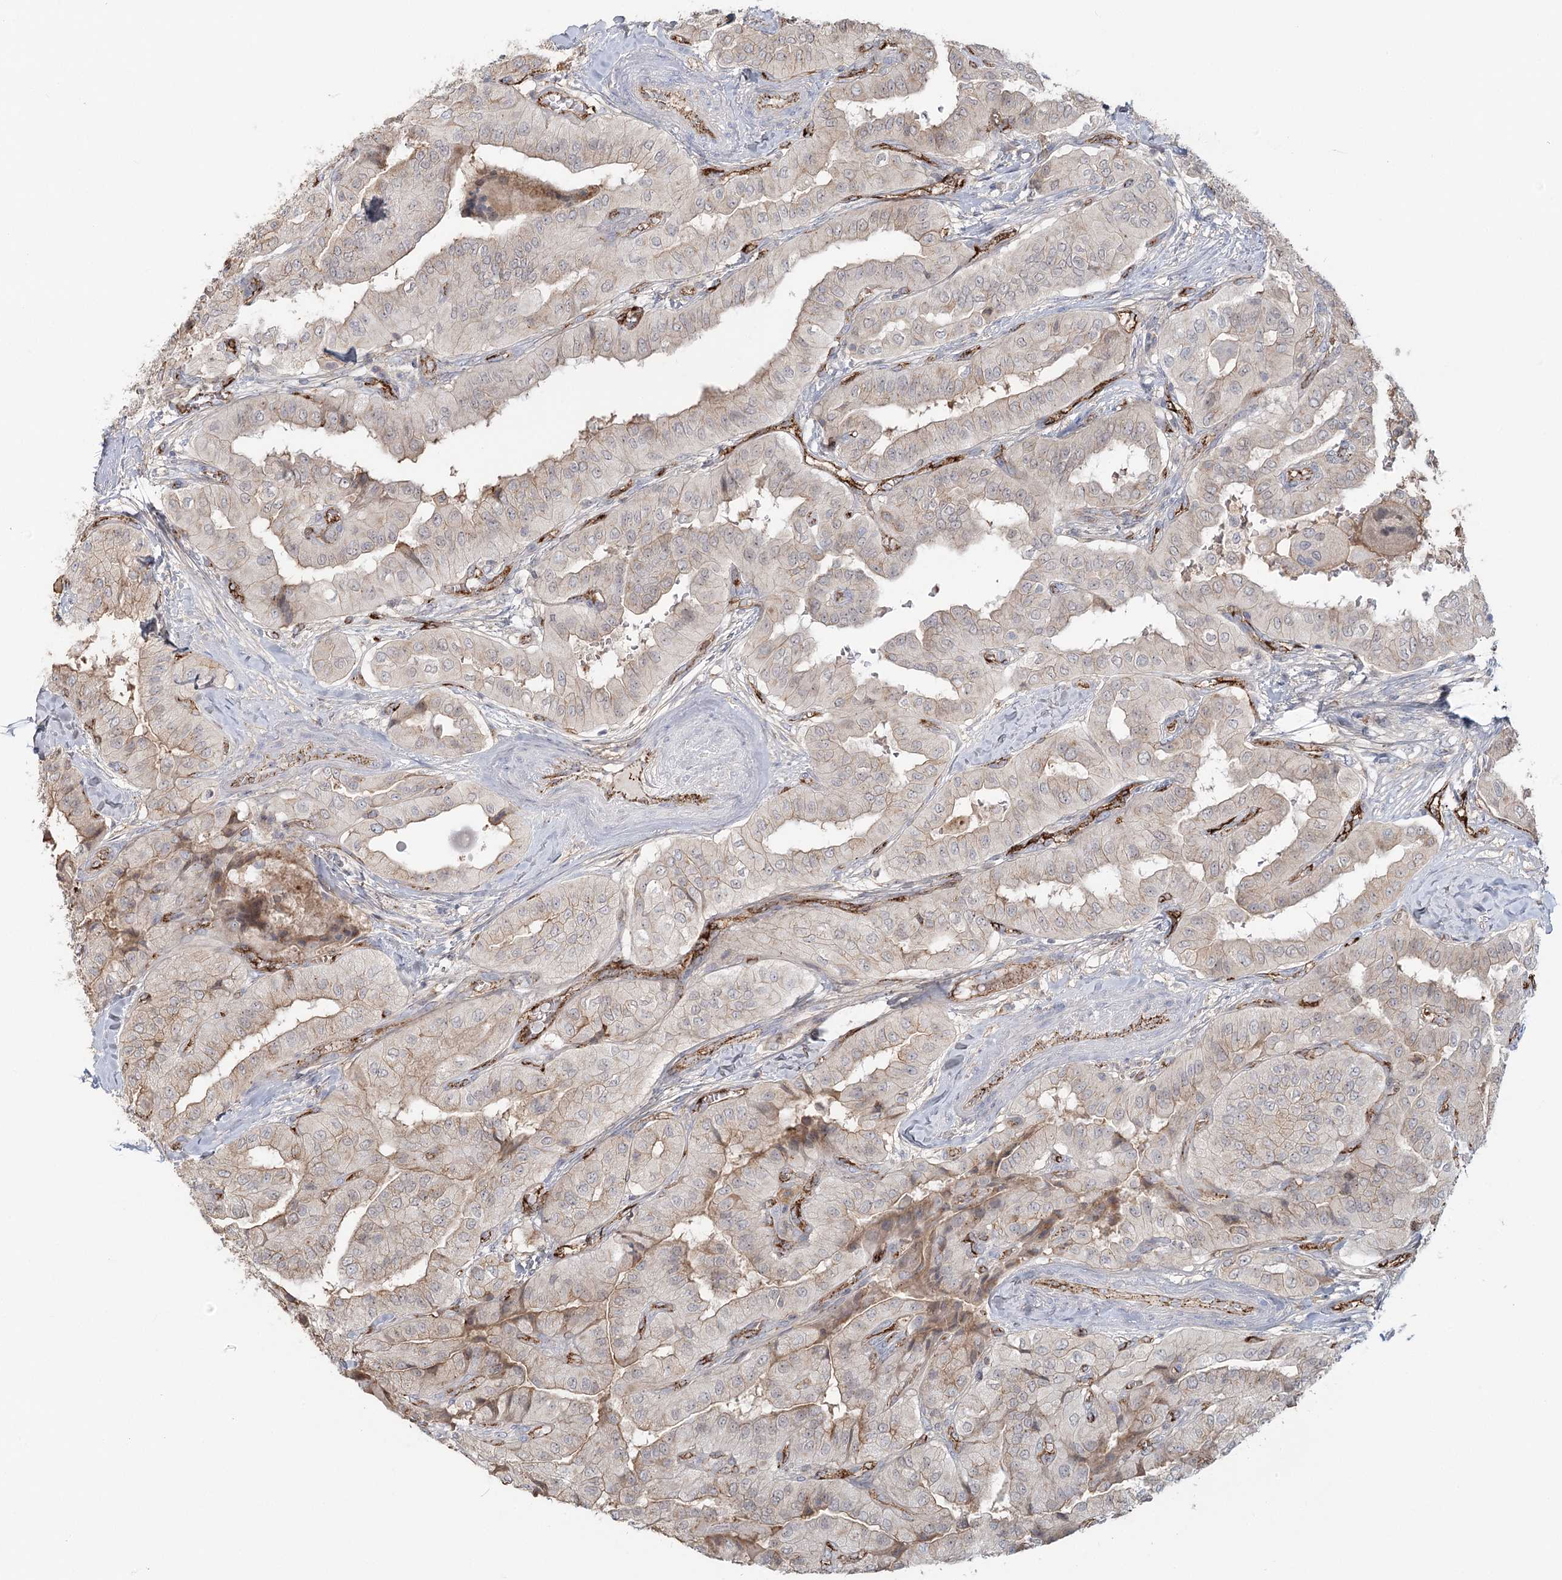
{"staining": {"intensity": "weak", "quantity": "<25%", "location": "cytoplasmic/membranous"}, "tissue": "thyroid cancer", "cell_type": "Tumor cells", "image_type": "cancer", "snomed": [{"axis": "morphology", "description": "Papillary adenocarcinoma, NOS"}, {"axis": "topography", "description": "Thyroid gland"}], "caption": "Tumor cells show no significant staining in thyroid cancer (papillary adenocarcinoma).", "gene": "KBTBD4", "patient": {"sex": "female", "age": 59}}